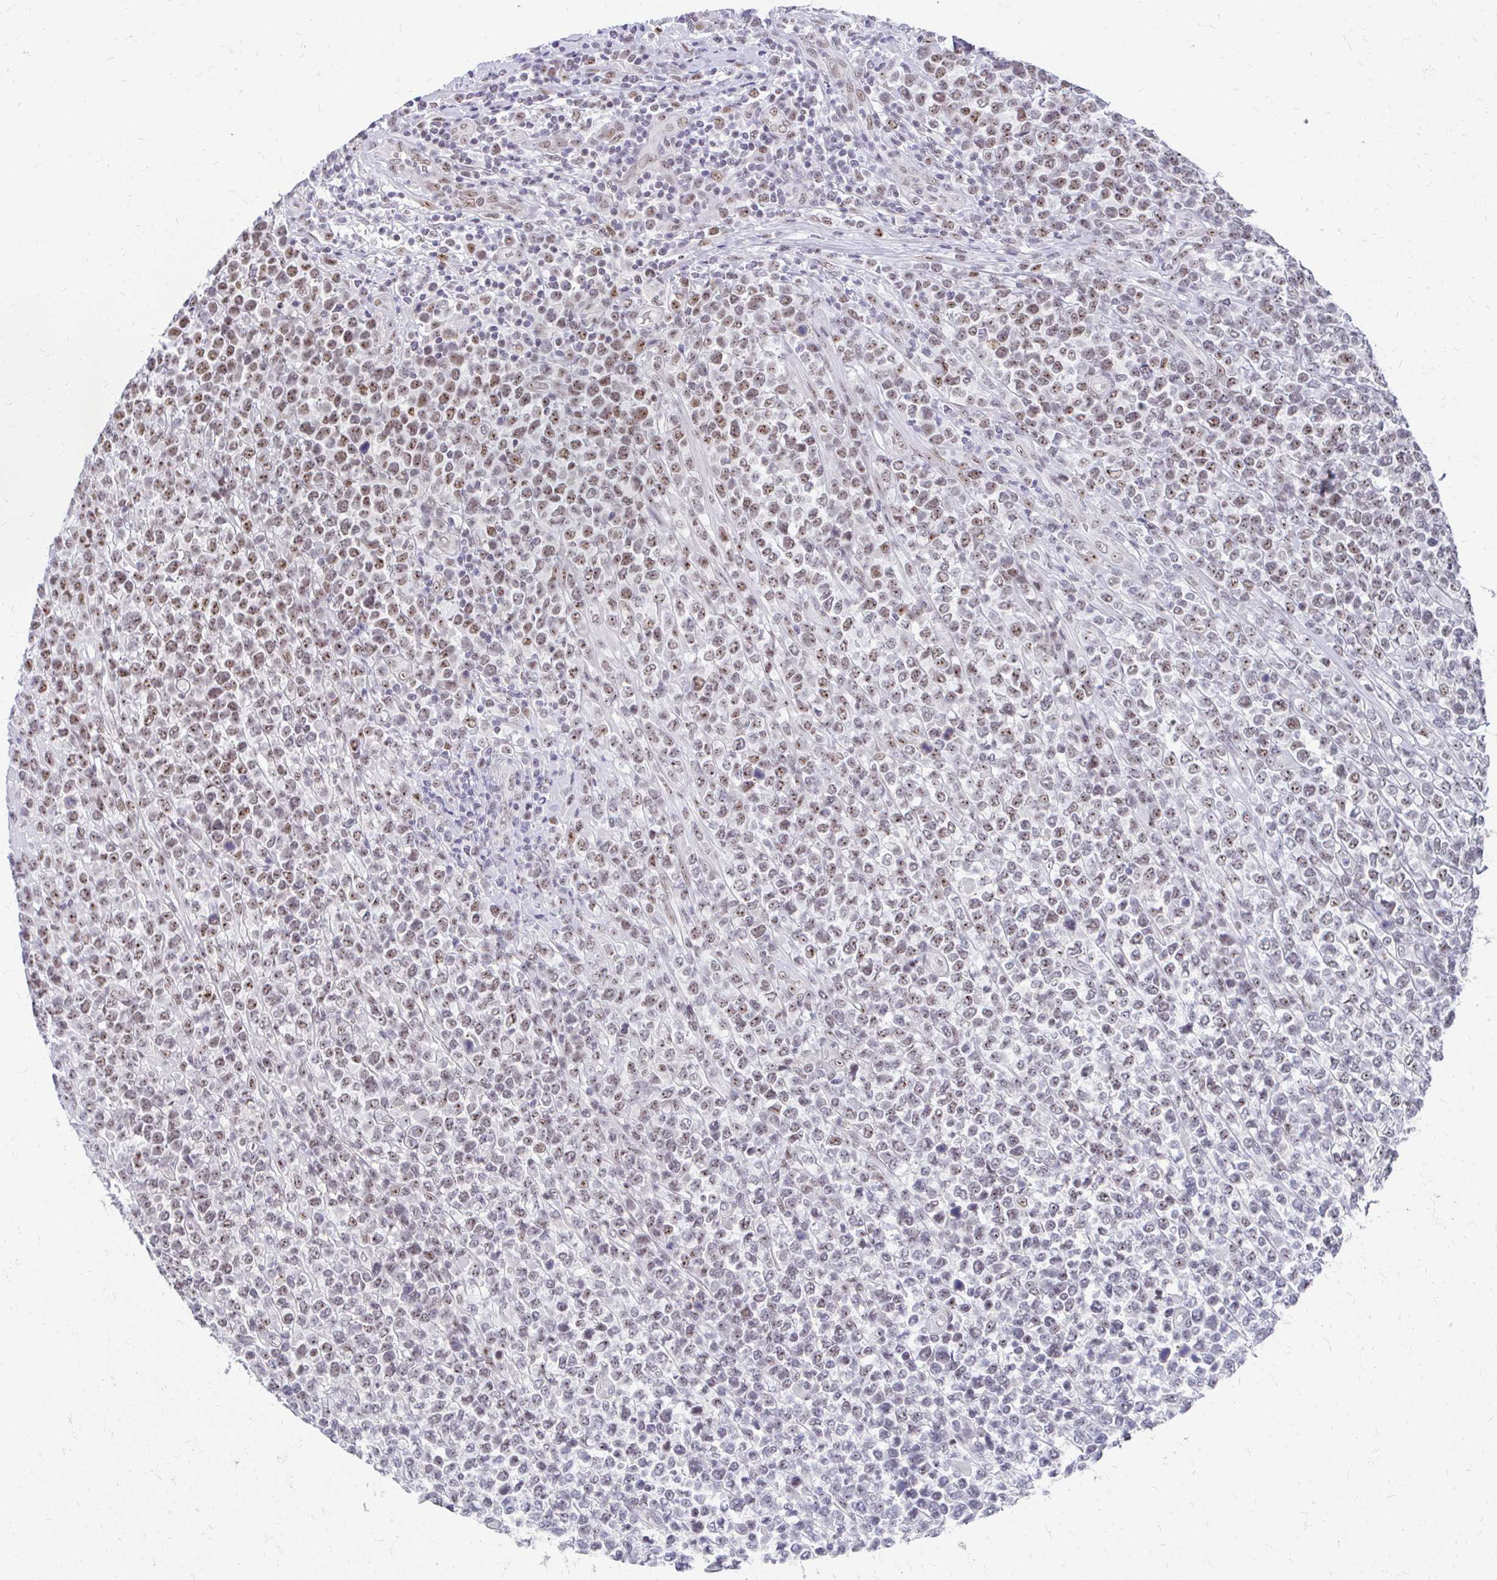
{"staining": {"intensity": "moderate", "quantity": "25%-75%", "location": "nuclear"}, "tissue": "lymphoma", "cell_type": "Tumor cells", "image_type": "cancer", "snomed": [{"axis": "morphology", "description": "Malignant lymphoma, non-Hodgkin's type, High grade"}, {"axis": "topography", "description": "Soft tissue"}], "caption": "Protein expression analysis of high-grade malignant lymphoma, non-Hodgkin's type reveals moderate nuclear positivity in approximately 25%-75% of tumor cells.", "gene": "GTF2H1", "patient": {"sex": "female", "age": 56}}